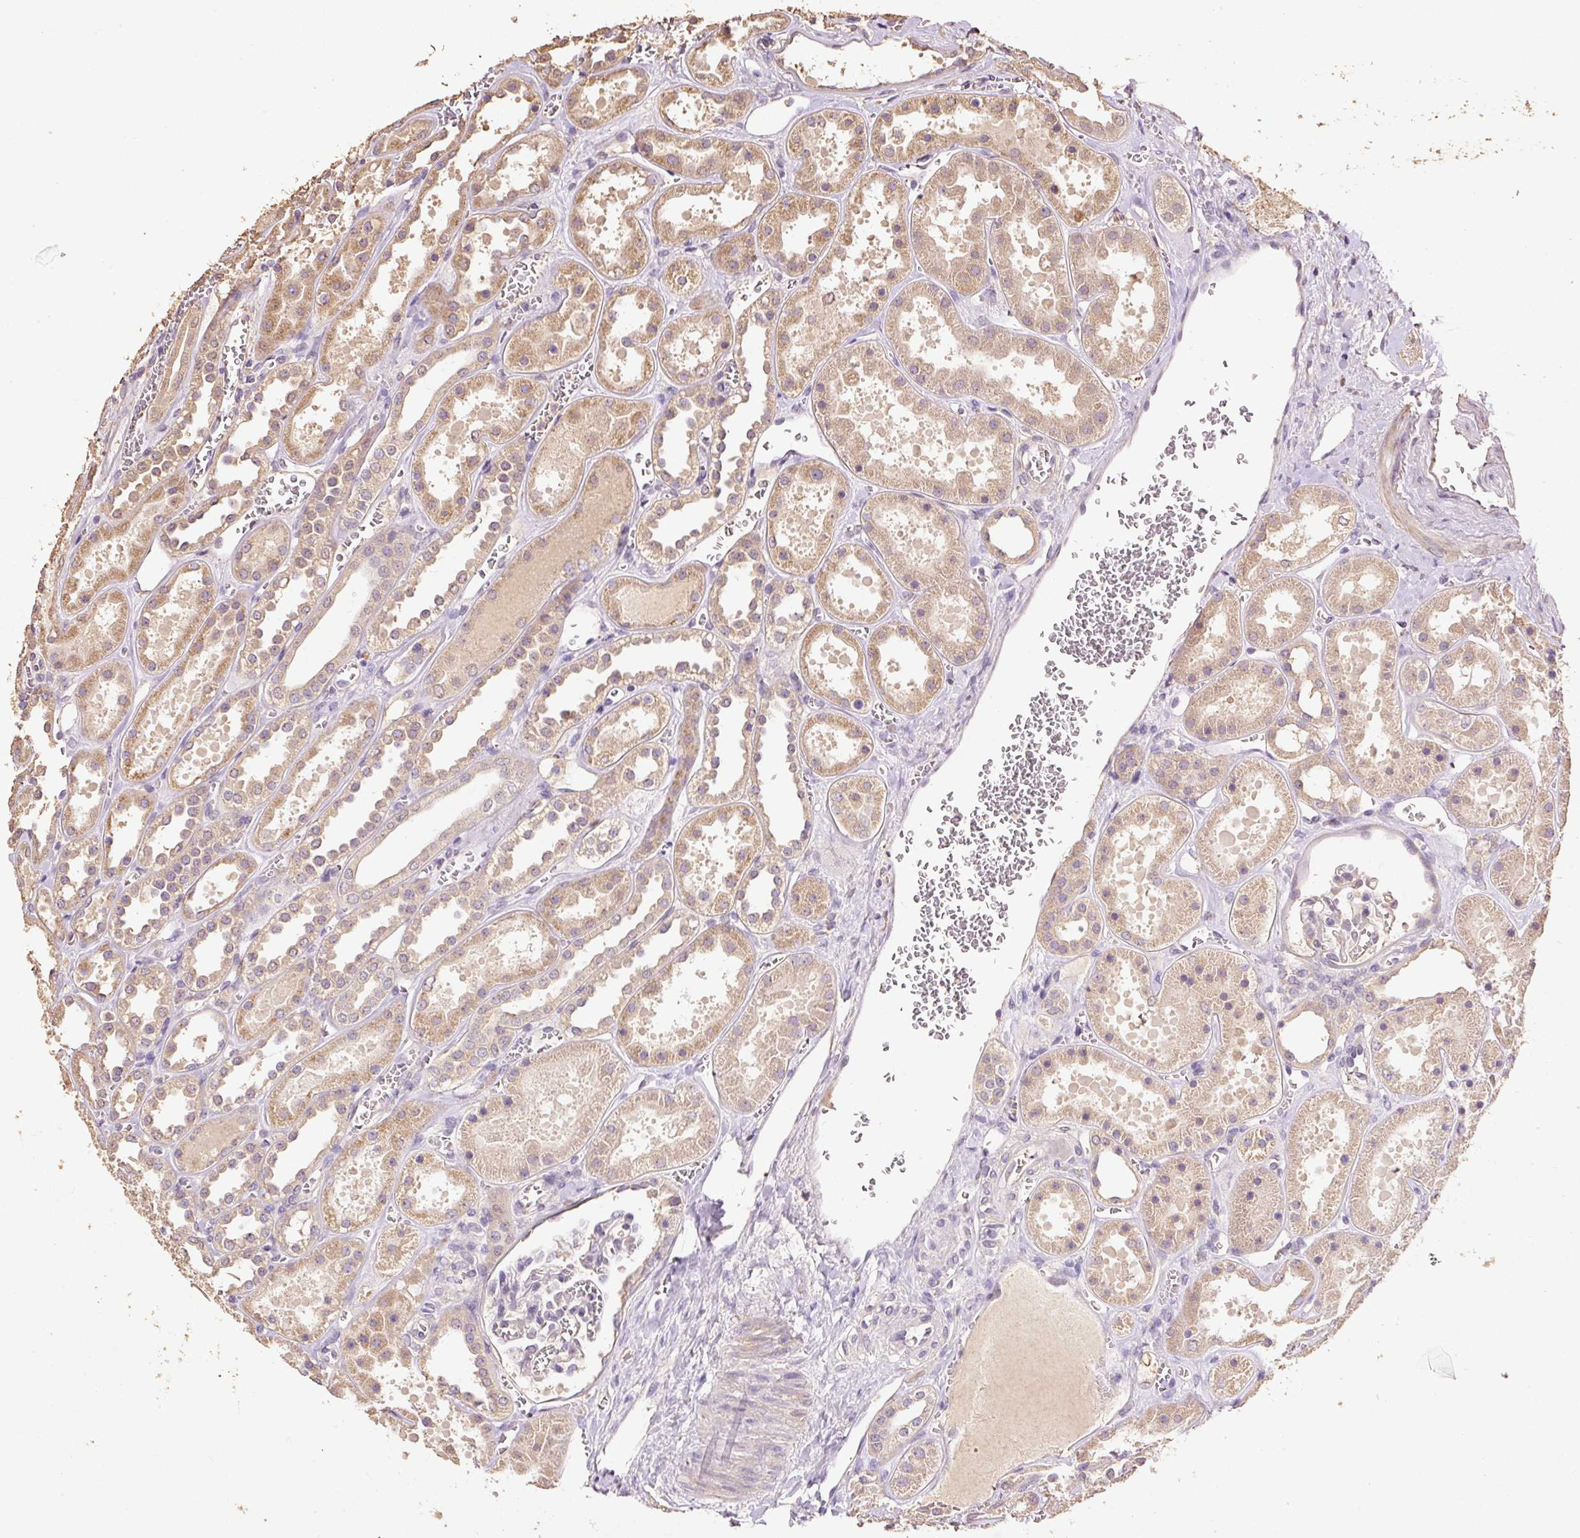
{"staining": {"intensity": "negative", "quantity": "none", "location": "none"}, "tissue": "kidney", "cell_type": "Cells in glomeruli", "image_type": "normal", "snomed": [{"axis": "morphology", "description": "Normal tissue, NOS"}, {"axis": "topography", "description": "Kidney"}], "caption": "This is an IHC micrograph of benign human kidney. There is no expression in cells in glomeruli.", "gene": "HERC2", "patient": {"sex": "female", "age": 41}}